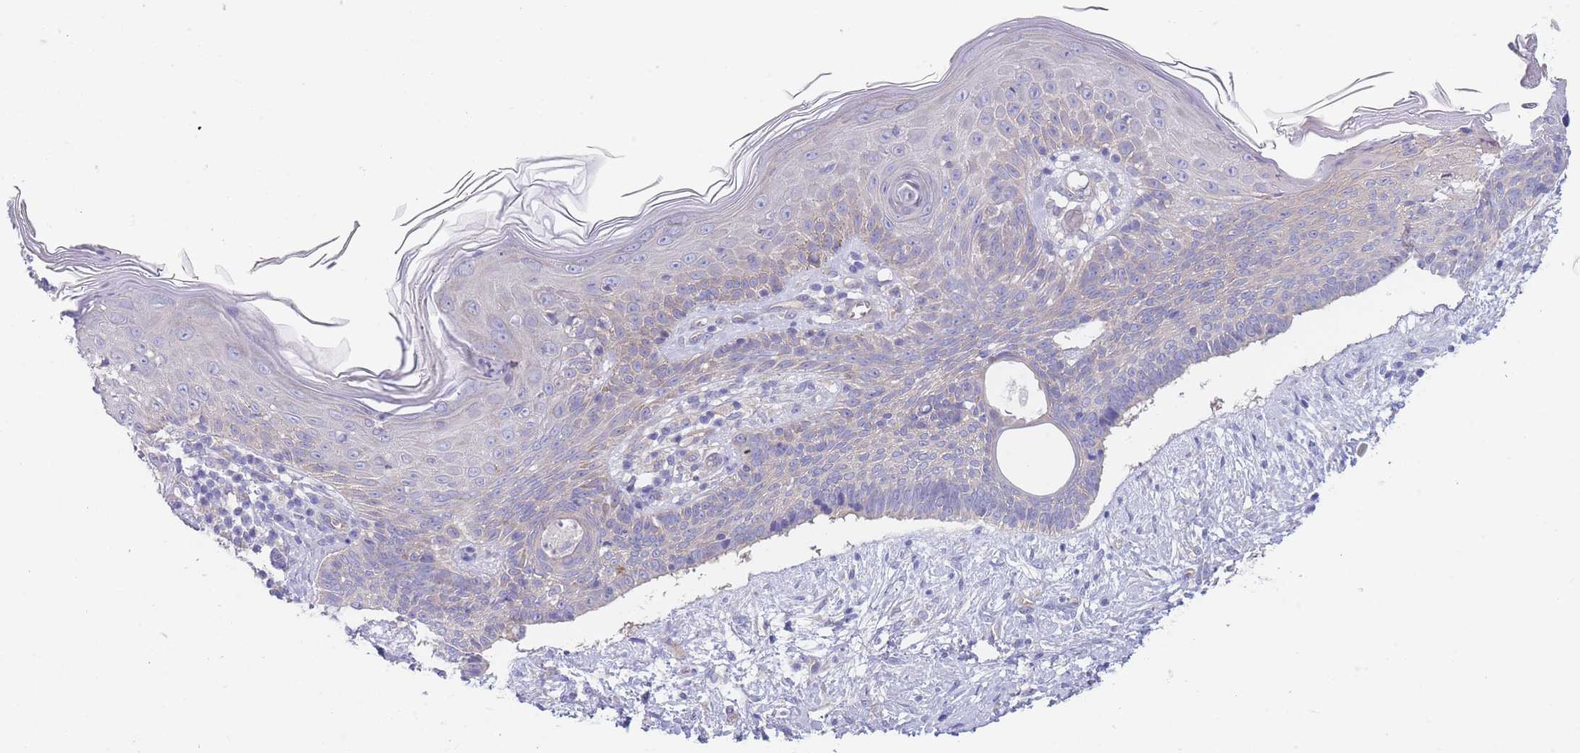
{"staining": {"intensity": "negative", "quantity": "none", "location": "none"}, "tissue": "skin cancer", "cell_type": "Tumor cells", "image_type": "cancer", "snomed": [{"axis": "morphology", "description": "Basal cell carcinoma"}, {"axis": "topography", "description": "Skin"}], "caption": "IHC photomicrograph of skin cancer (basal cell carcinoma) stained for a protein (brown), which demonstrates no staining in tumor cells.", "gene": "ZNF281", "patient": {"sex": "male", "age": 73}}